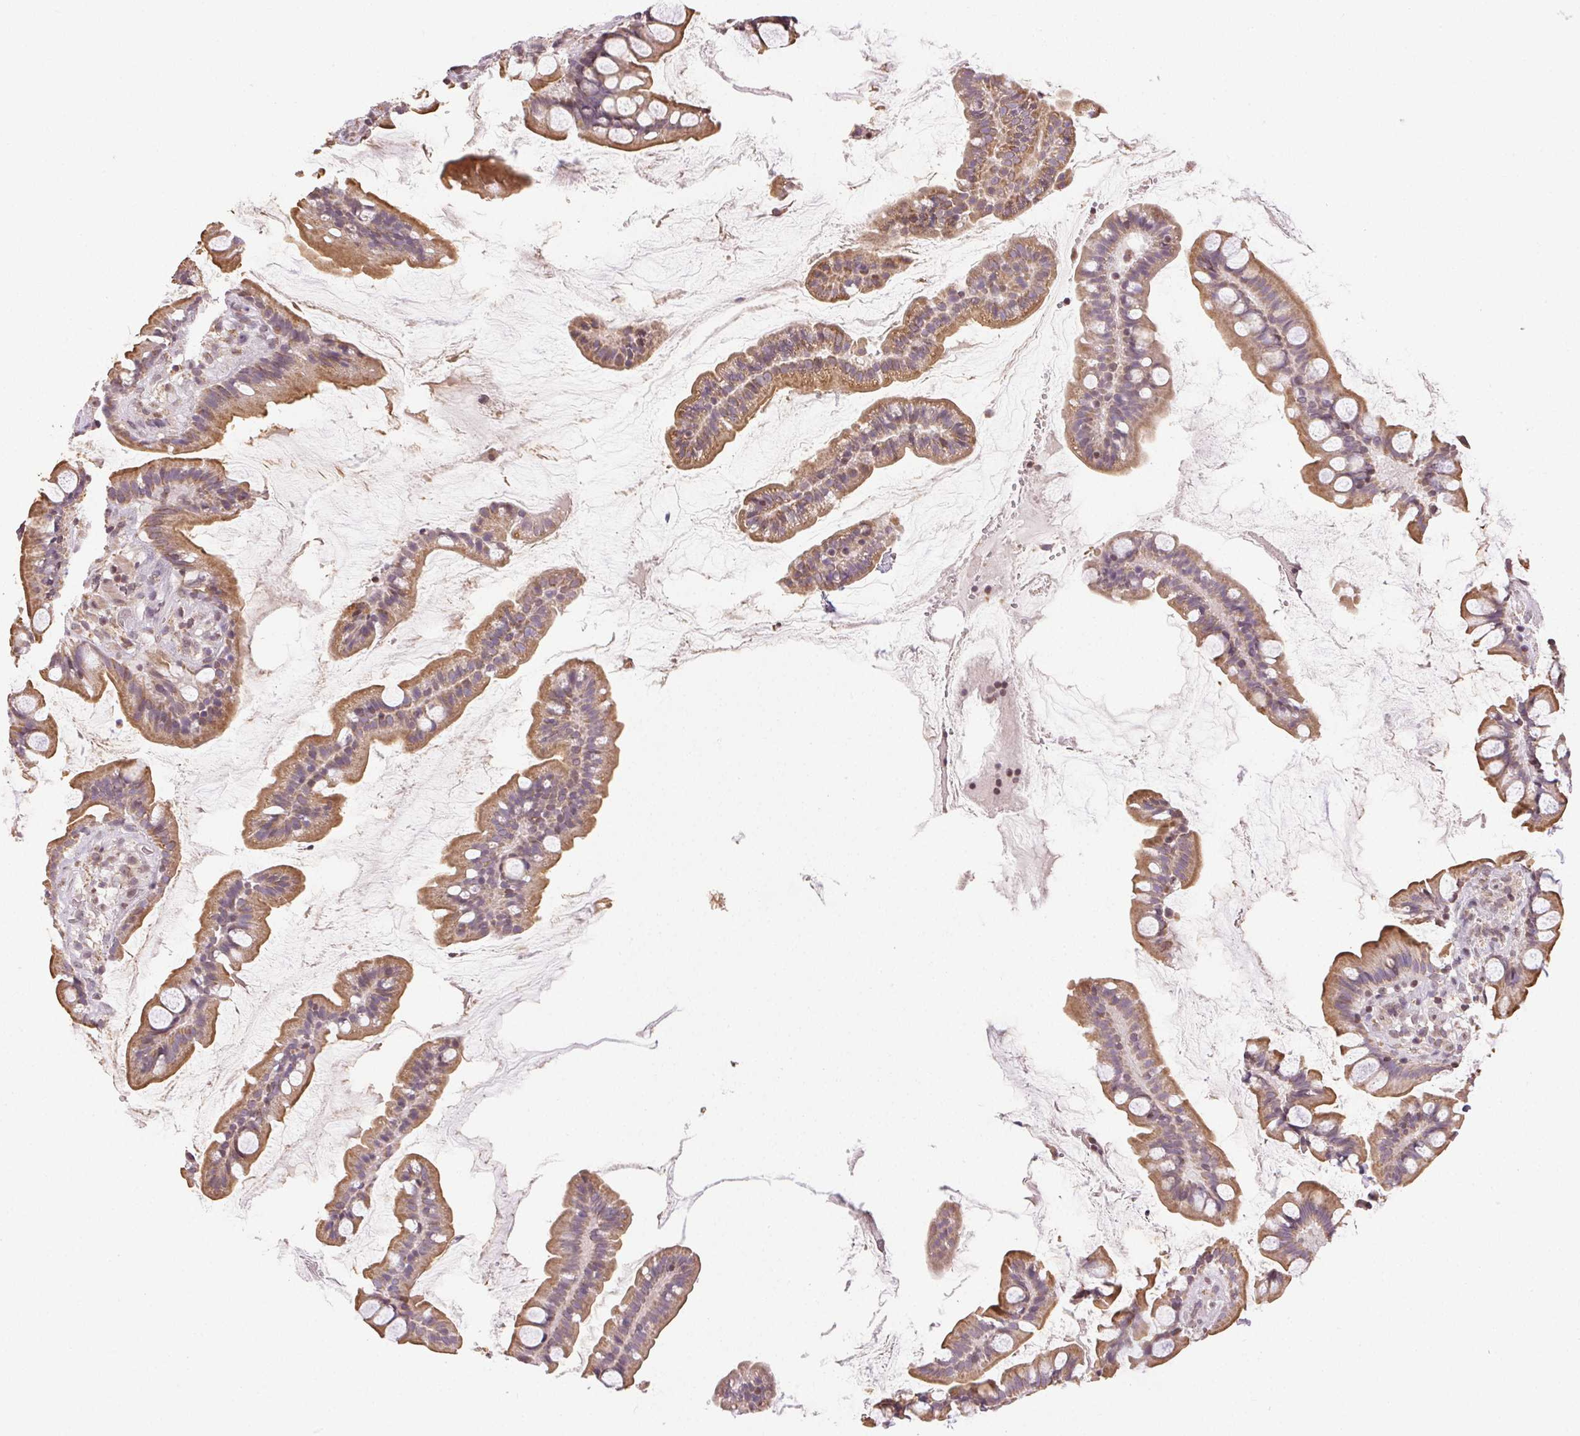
{"staining": {"intensity": "moderate", "quantity": ">75%", "location": "cytoplasmic/membranous"}, "tissue": "small intestine", "cell_type": "Glandular cells", "image_type": "normal", "snomed": [{"axis": "morphology", "description": "Normal tissue, NOS"}, {"axis": "topography", "description": "Small intestine"}], "caption": "Protein expression analysis of benign small intestine reveals moderate cytoplasmic/membranous staining in about >75% of glandular cells.", "gene": "PIWIL4", "patient": {"sex": "male", "age": 70}}